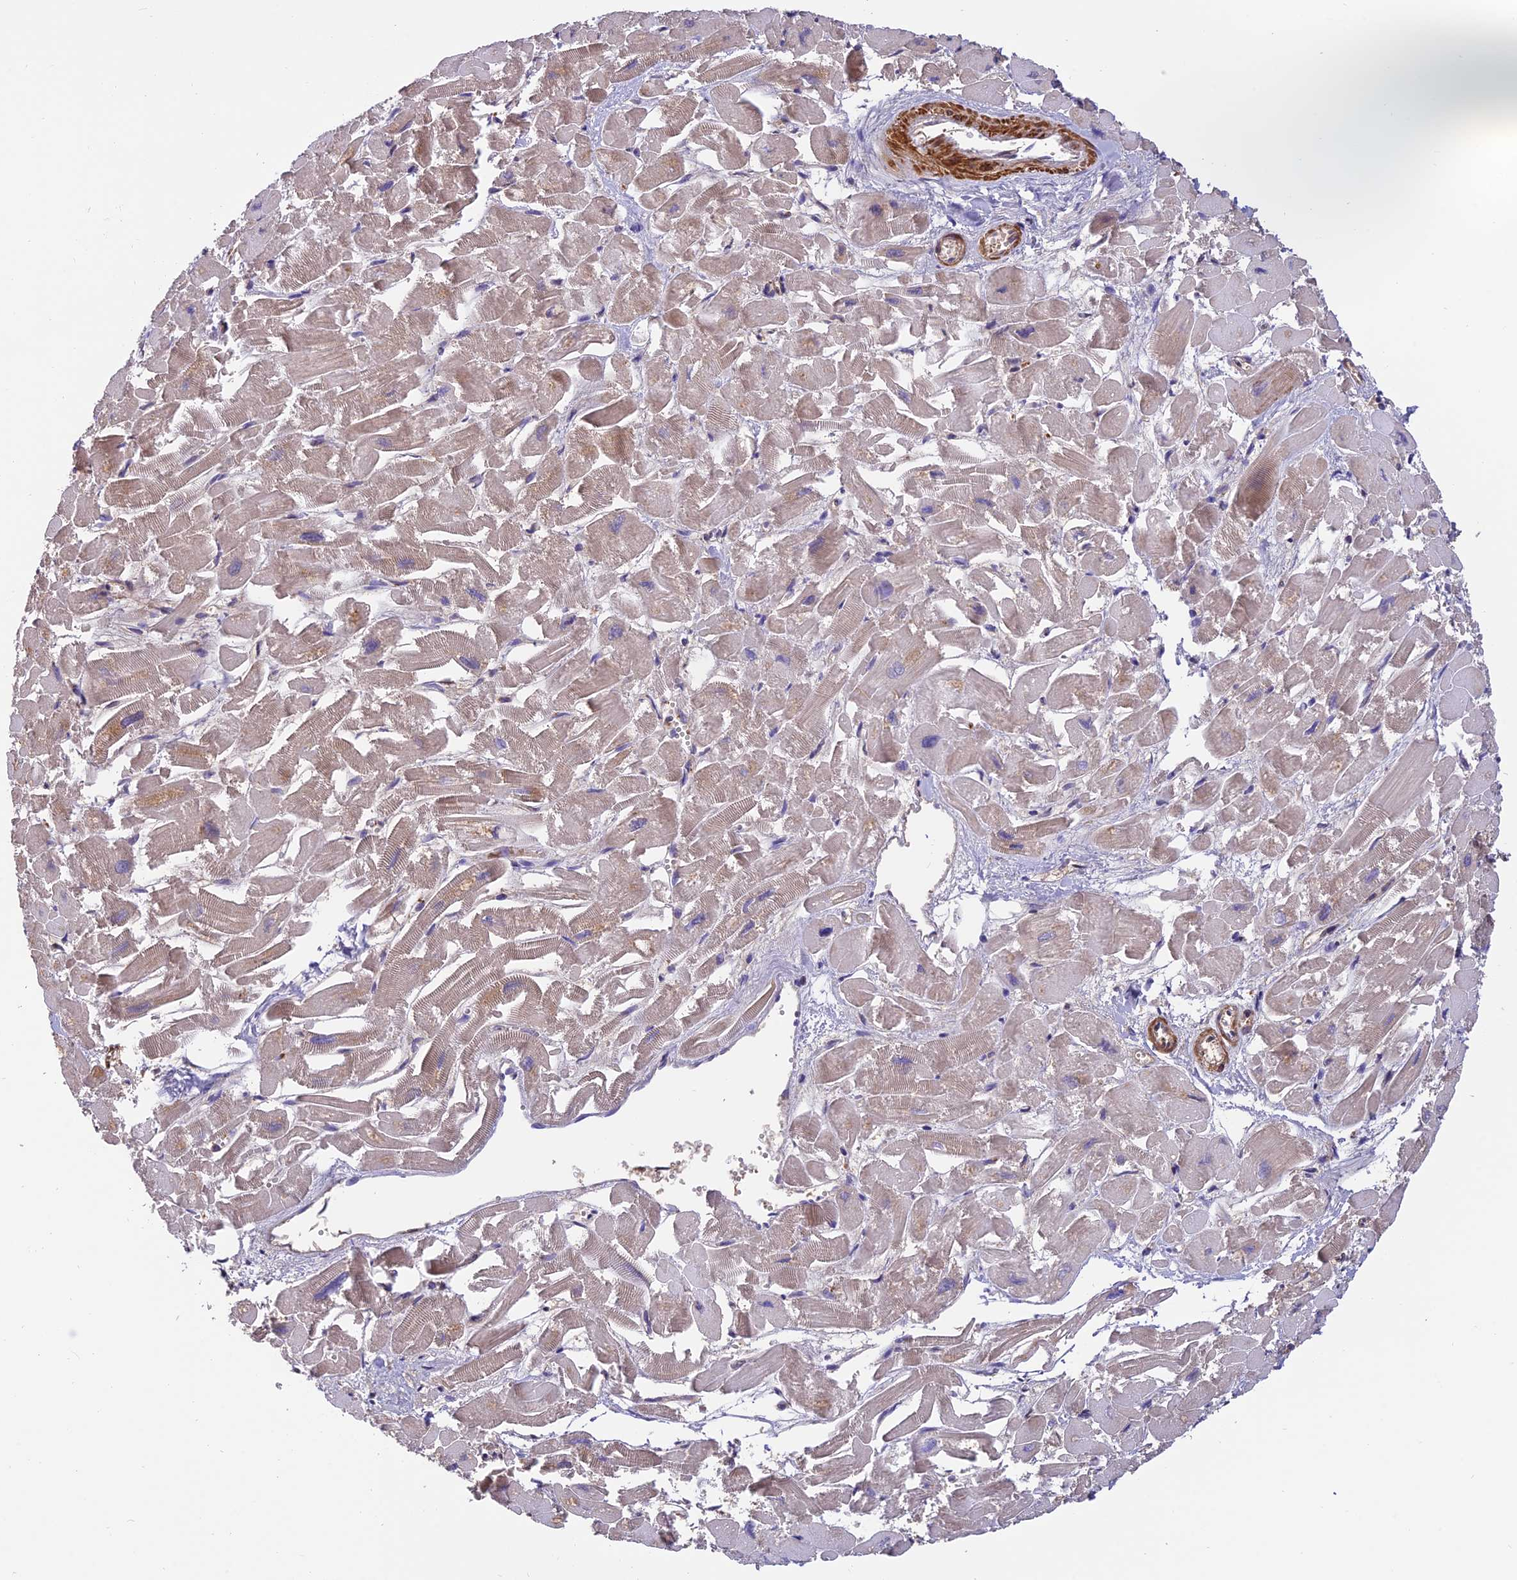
{"staining": {"intensity": "weak", "quantity": "25%-75%", "location": "cytoplasmic/membranous"}, "tissue": "heart muscle", "cell_type": "Cardiomyocytes", "image_type": "normal", "snomed": [{"axis": "morphology", "description": "Normal tissue, NOS"}, {"axis": "topography", "description": "Heart"}], "caption": "Immunohistochemical staining of normal human heart muscle reveals 25%-75% levels of weak cytoplasmic/membranous protein positivity in approximately 25%-75% of cardiomyocytes.", "gene": "PSMB3", "patient": {"sex": "male", "age": 54}}